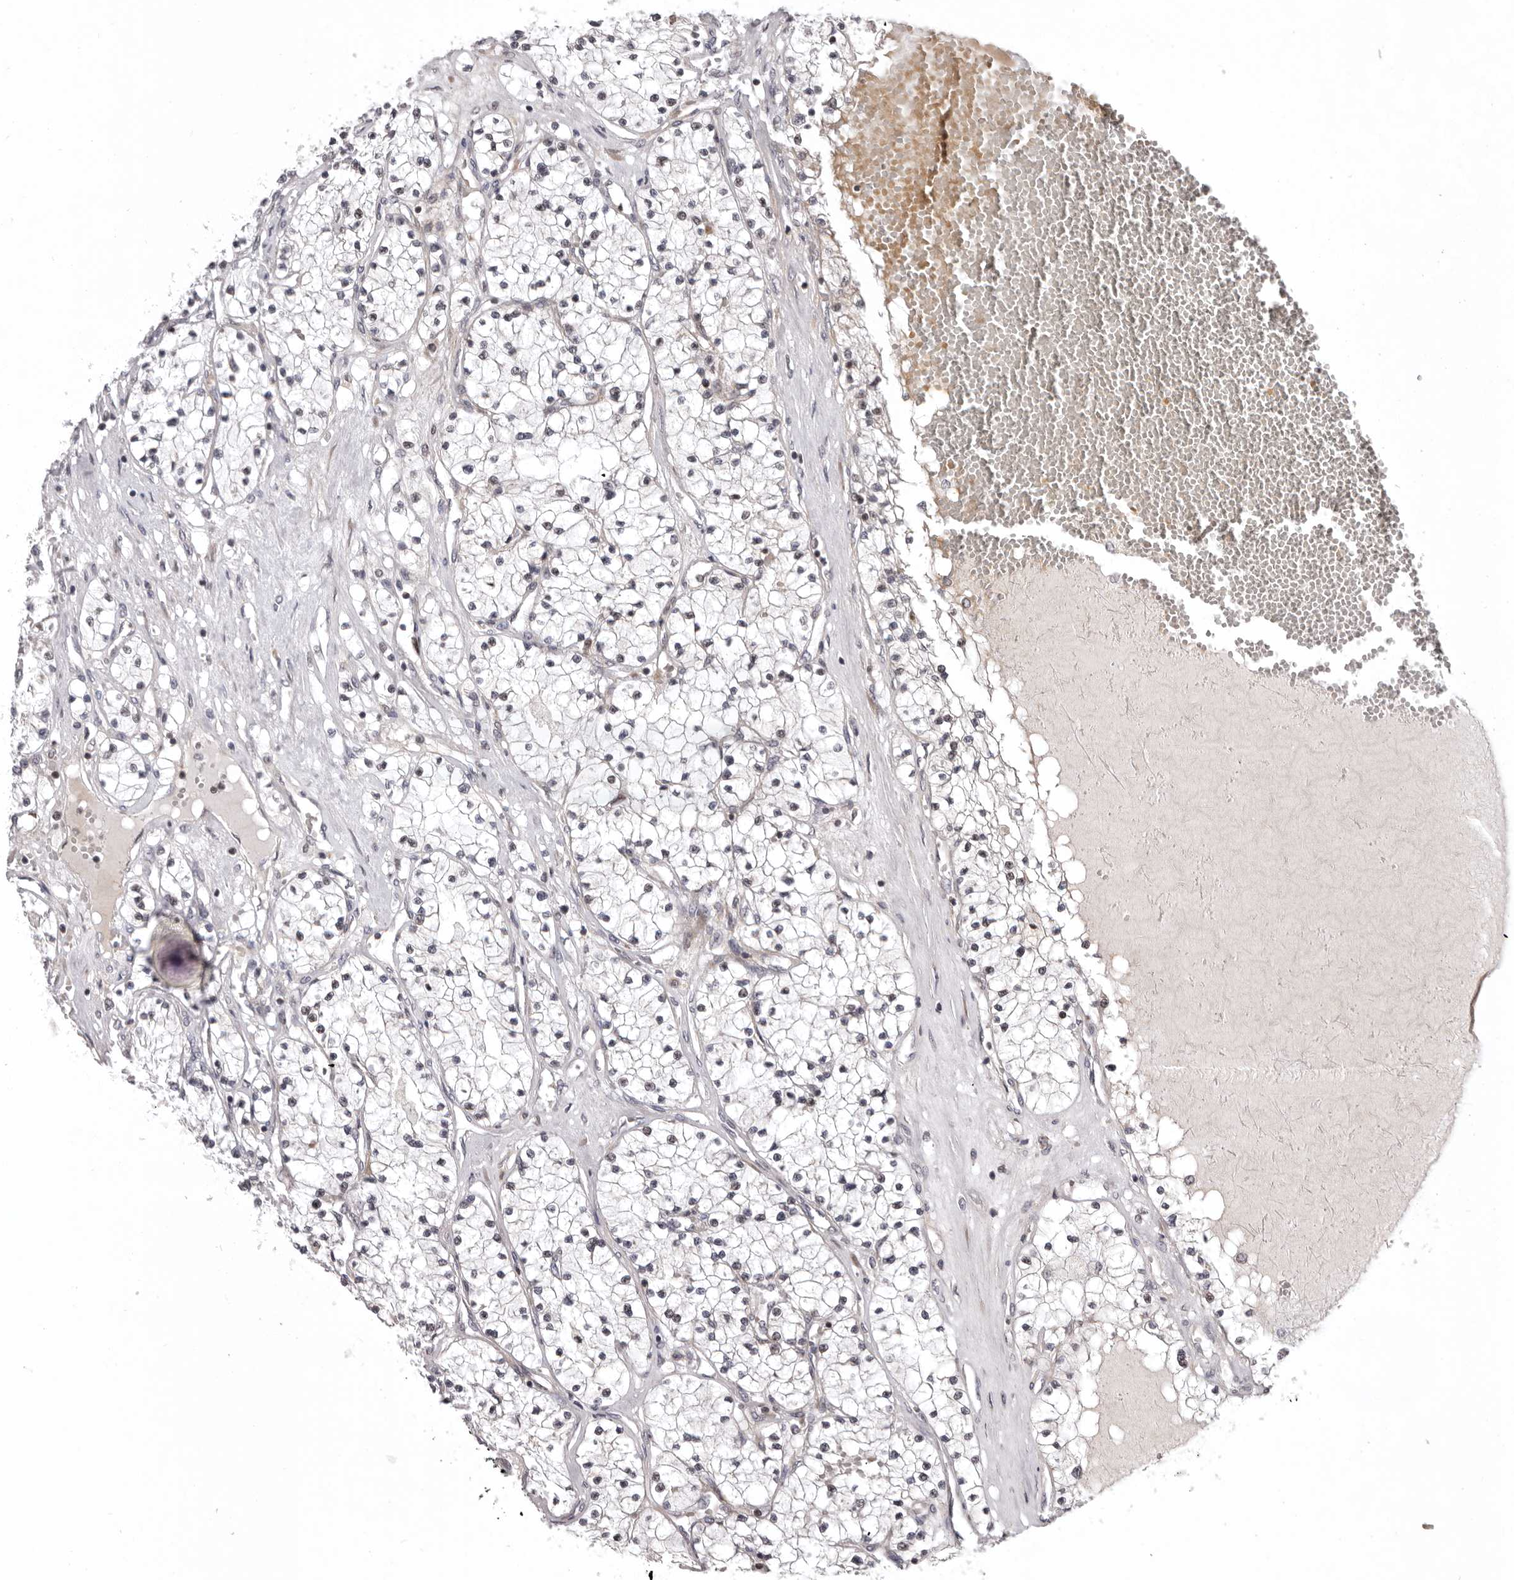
{"staining": {"intensity": "weak", "quantity": ">75%", "location": "nuclear"}, "tissue": "renal cancer", "cell_type": "Tumor cells", "image_type": "cancer", "snomed": [{"axis": "morphology", "description": "Normal tissue, NOS"}, {"axis": "morphology", "description": "Adenocarcinoma, NOS"}, {"axis": "topography", "description": "Kidney"}], "caption": "Human adenocarcinoma (renal) stained with a protein marker reveals weak staining in tumor cells.", "gene": "AZIN1", "patient": {"sex": "male", "age": 68}}